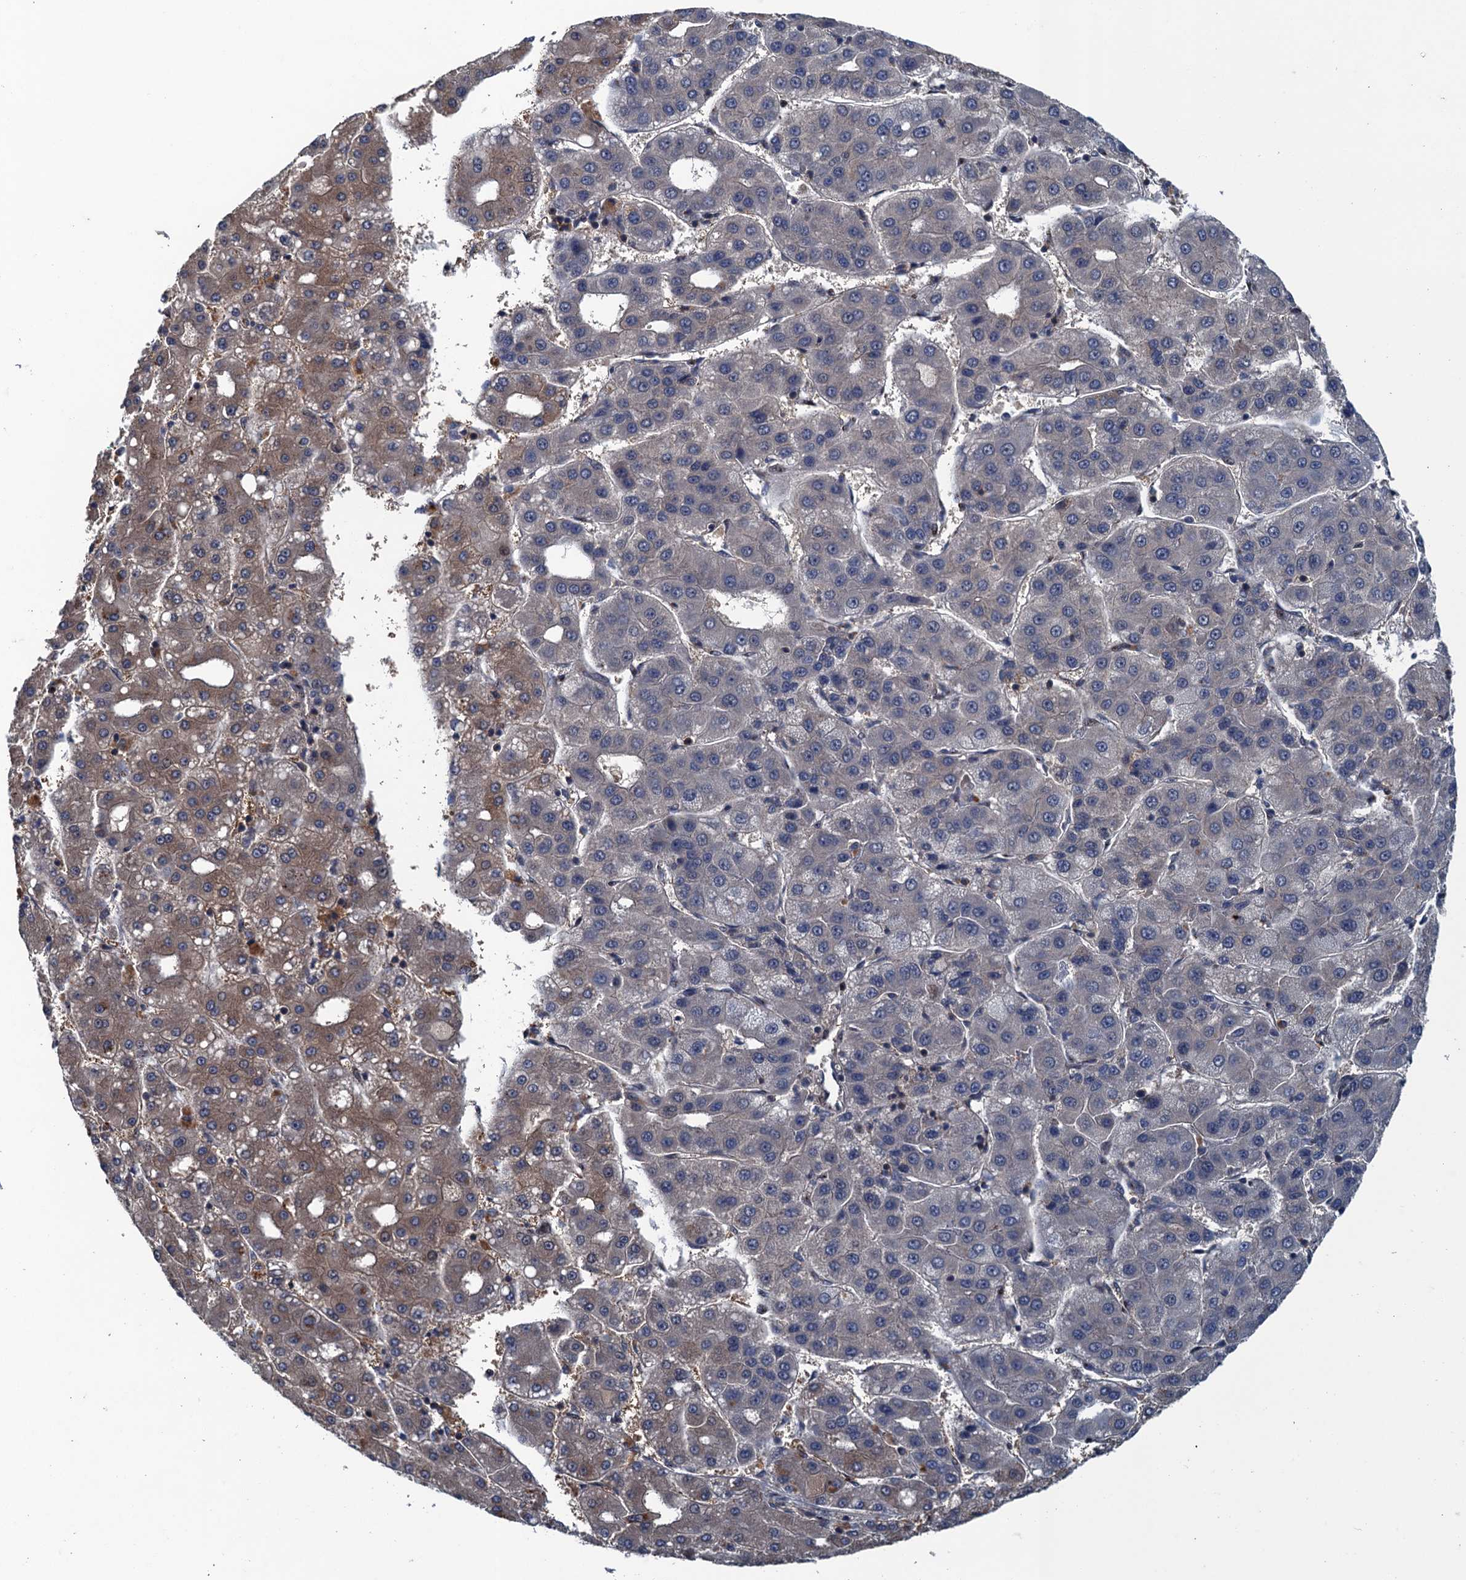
{"staining": {"intensity": "moderate", "quantity": "<25%", "location": "cytoplasmic/membranous"}, "tissue": "liver cancer", "cell_type": "Tumor cells", "image_type": "cancer", "snomed": [{"axis": "morphology", "description": "Carcinoma, Hepatocellular, NOS"}, {"axis": "topography", "description": "Liver"}], "caption": "Immunohistochemistry (IHC) (DAB (3,3'-diaminobenzidine)) staining of human liver cancer (hepatocellular carcinoma) displays moderate cytoplasmic/membranous protein expression in approximately <25% of tumor cells. (Brightfield microscopy of DAB IHC at high magnification).", "gene": "RNF165", "patient": {"sex": "male", "age": 65}}